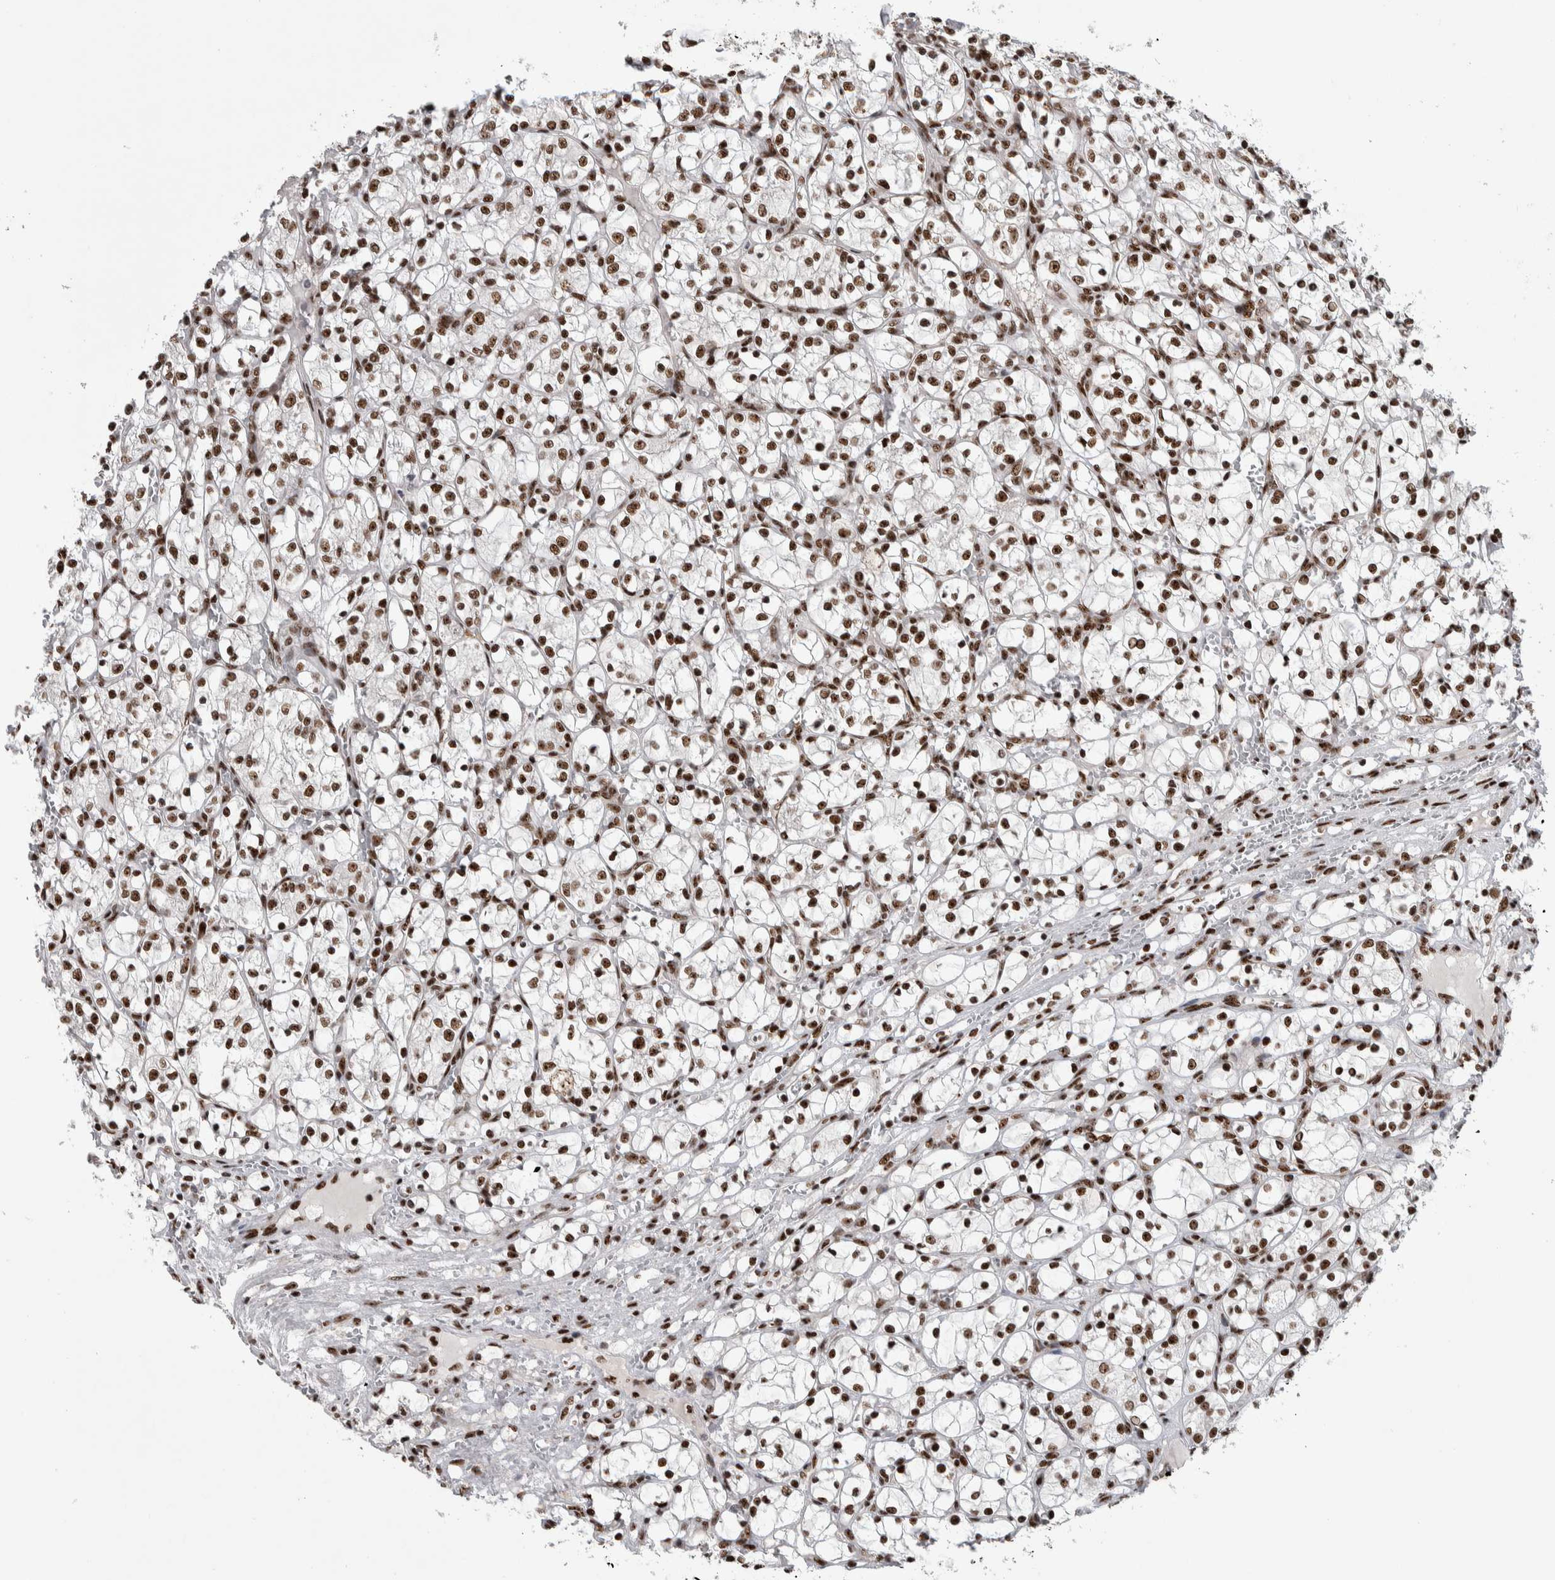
{"staining": {"intensity": "strong", "quantity": ">75%", "location": "nuclear"}, "tissue": "renal cancer", "cell_type": "Tumor cells", "image_type": "cancer", "snomed": [{"axis": "morphology", "description": "Adenocarcinoma, NOS"}, {"axis": "topography", "description": "Kidney"}], "caption": "The immunohistochemical stain highlights strong nuclear staining in tumor cells of renal adenocarcinoma tissue.", "gene": "NCL", "patient": {"sex": "female", "age": 69}}